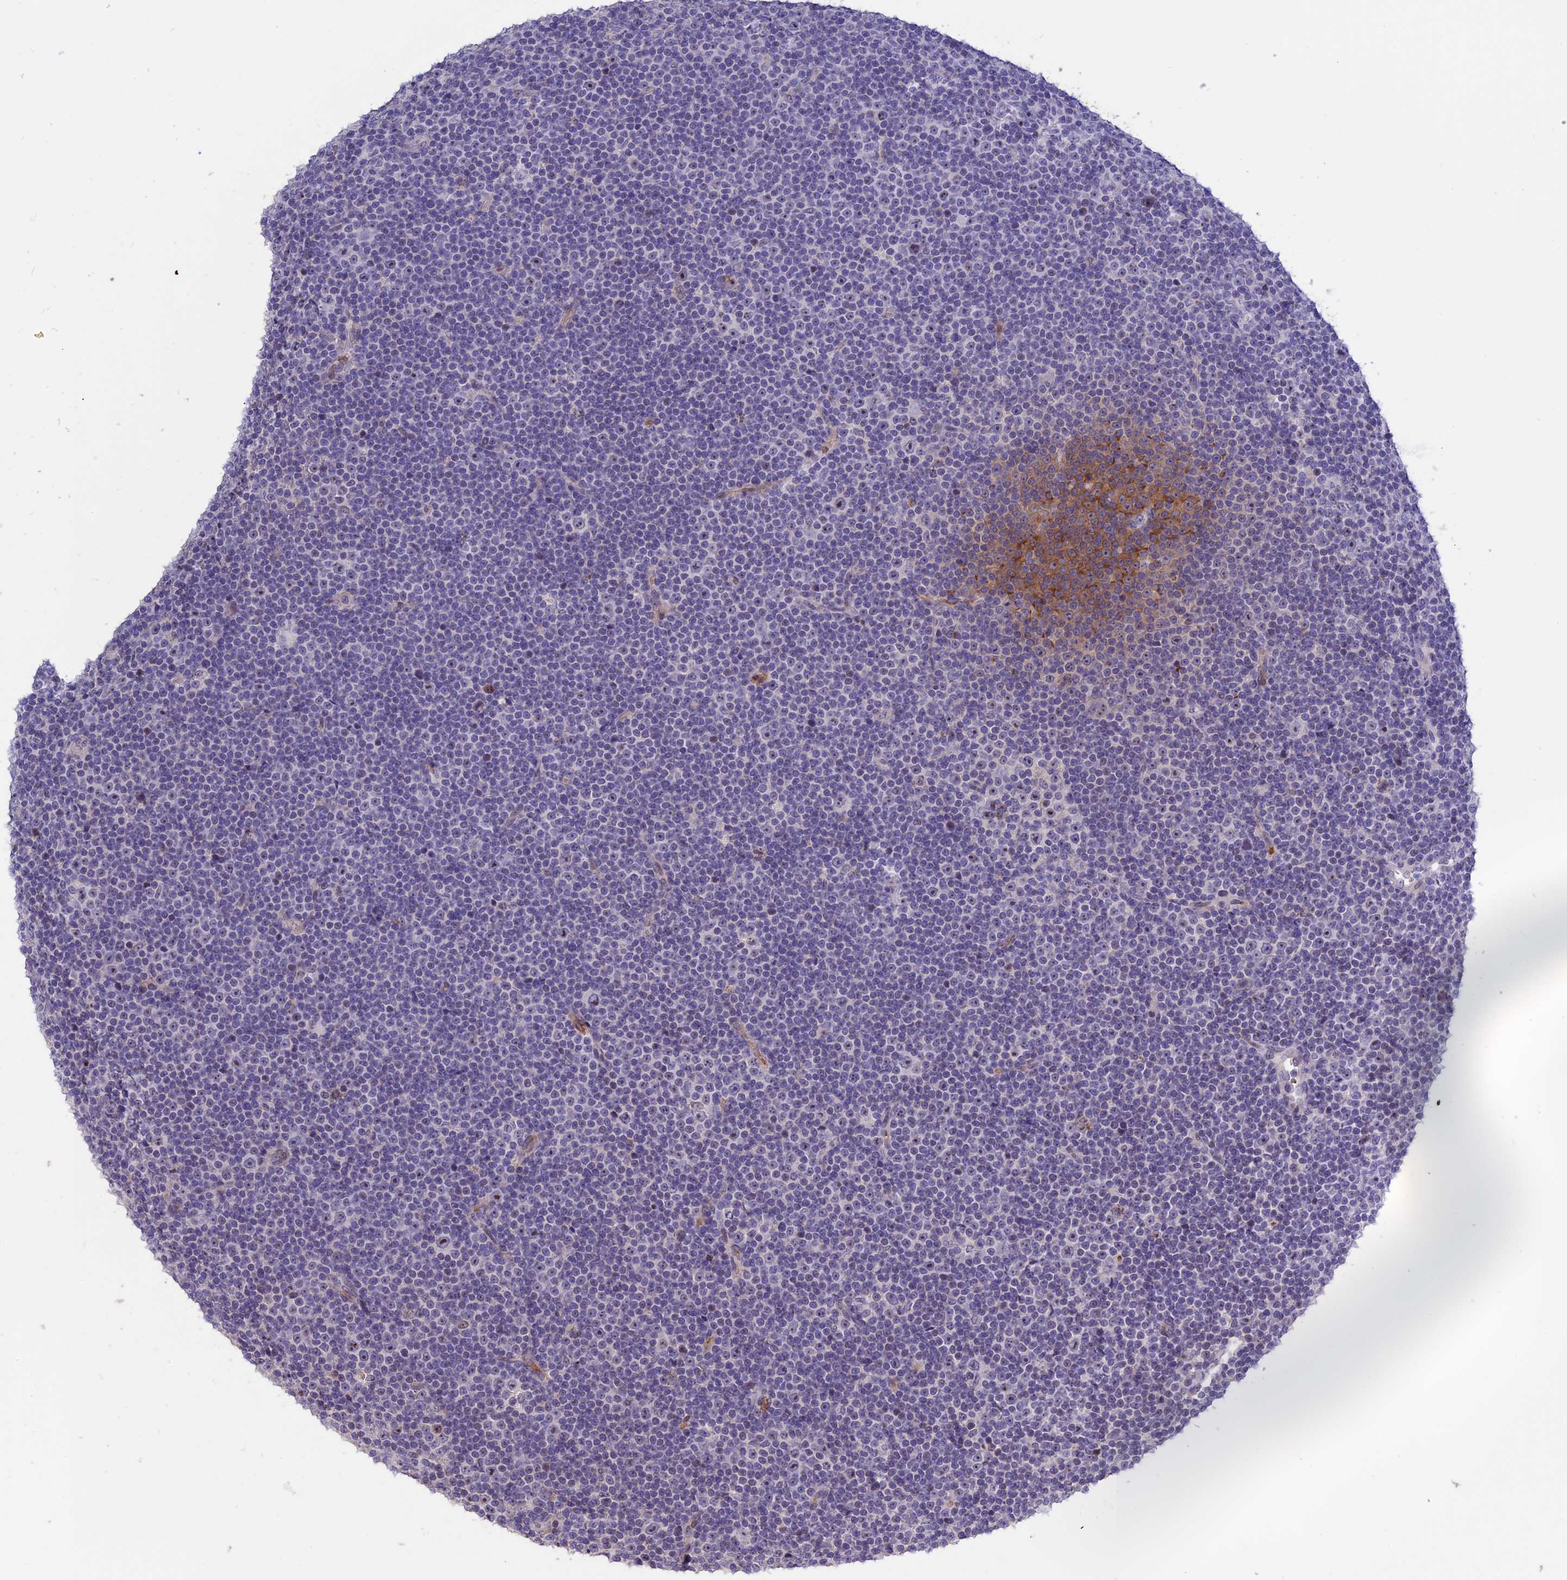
{"staining": {"intensity": "negative", "quantity": "none", "location": "none"}, "tissue": "lymphoma", "cell_type": "Tumor cells", "image_type": "cancer", "snomed": [{"axis": "morphology", "description": "Malignant lymphoma, non-Hodgkin's type, Low grade"}, {"axis": "topography", "description": "Lymph node"}], "caption": "An immunohistochemistry (IHC) image of low-grade malignant lymphoma, non-Hodgkin's type is shown. There is no staining in tumor cells of low-grade malignant lymphoma, non-Hodgkin's type. (DAB immunohistochemistry visualized using brightfield microscopy, high magnification).", "gene": "KNOP1", "patient": {"sex": "female", "age": 67}}